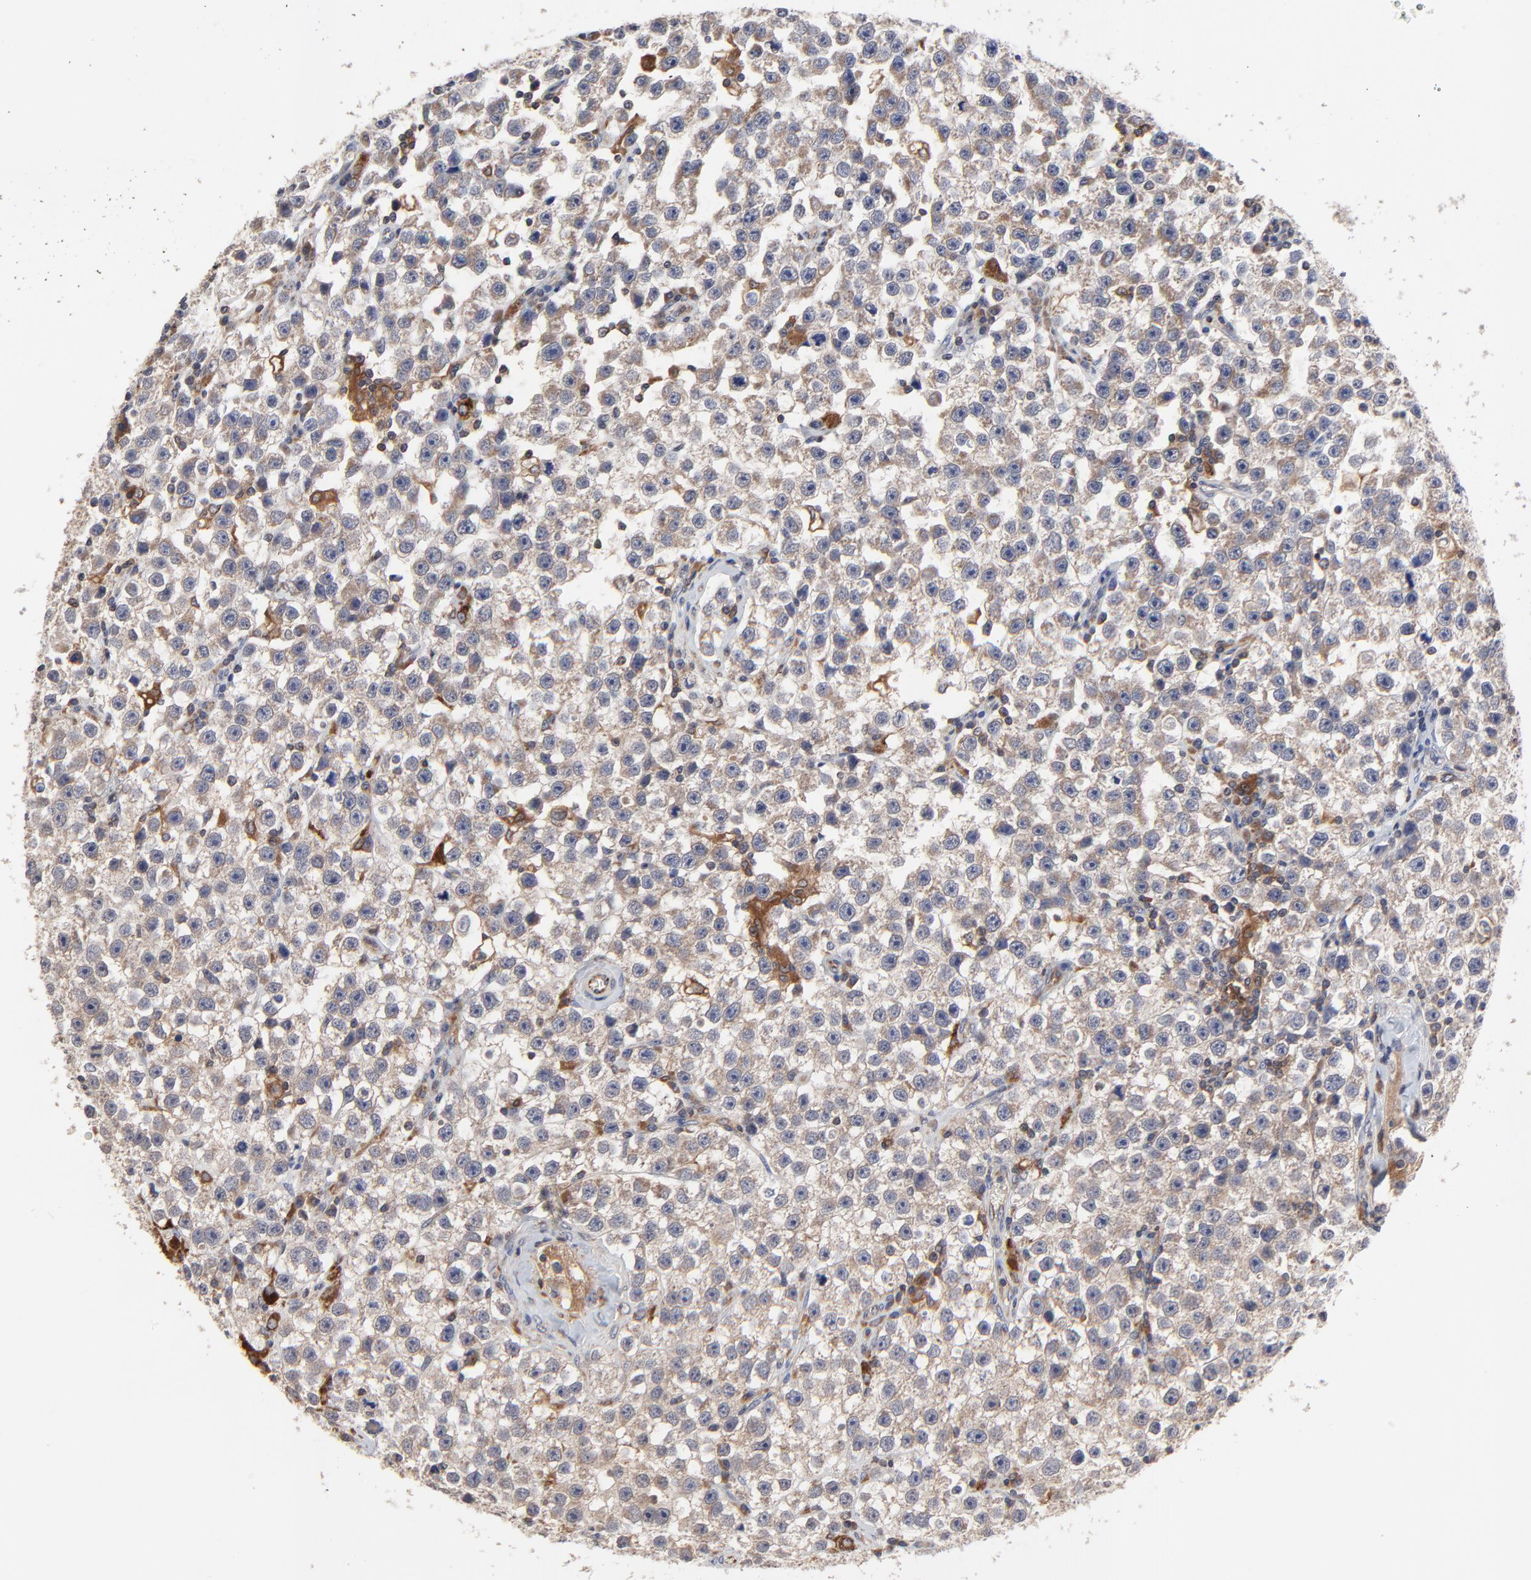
{"staining": {"intensity": "weak", "quantity": ">75%", "location": "cytoplasmic/membranous"}, "tissue": "testis cancer", "cell_type": "Tumor cells", "image_type": "cancer", "snomed": [{"axis": "morphology", "description": "Seminoma, NOS"}, {"axis": "topography", "description": "Testis"}], "caption": "Immunohistochemistry image of testis cancer (seminoma) stained for a protein (brown), which displays low levels of weak cytoplasmic/membranous staining in about >75% of tumor cells.", "gene": "RAB9A", "patient": {"sex": "male", "age": 32}}